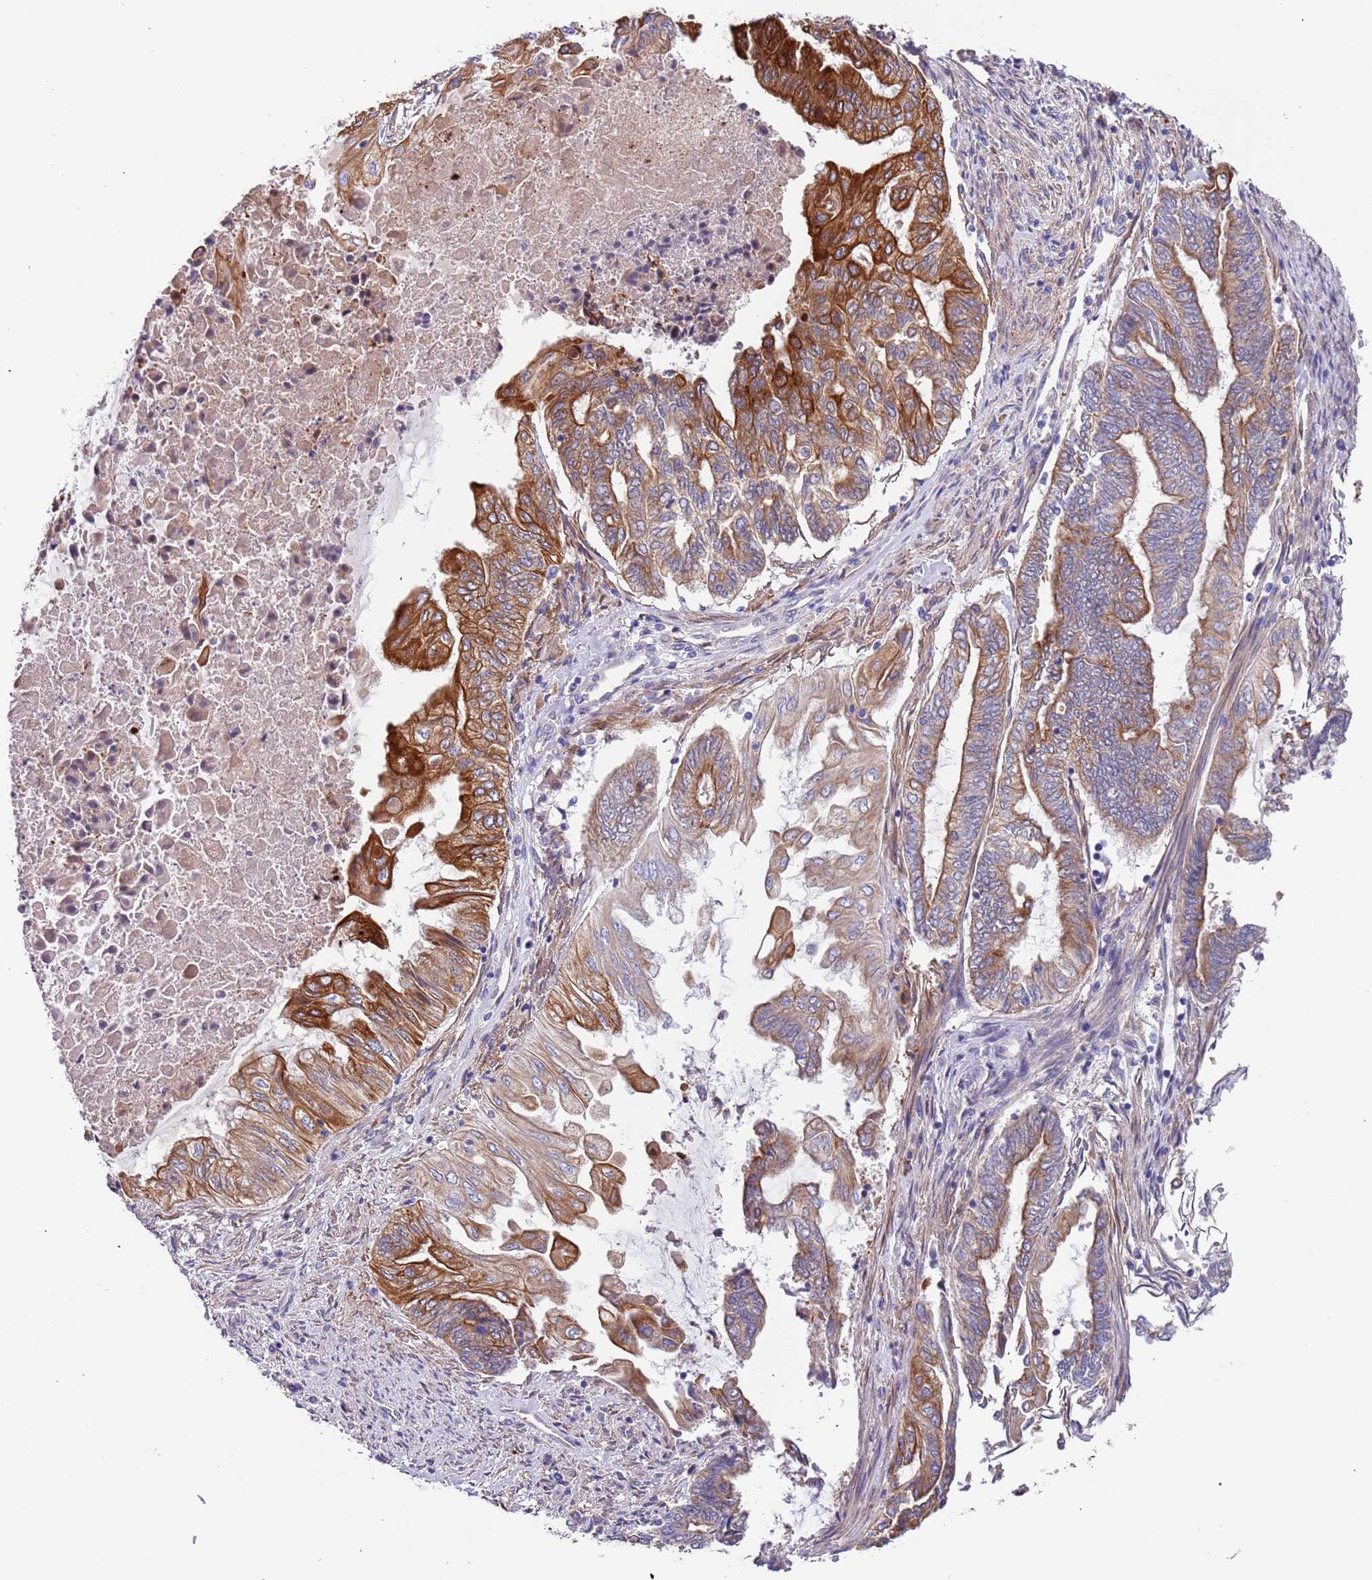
{"staining": {"intensity": "strong", "quantity": "25%-75%", "location": "cytoplasmic/membranous"}, "tissue": "endometrial cancer", "cell_type": "Tumor cells", "image_type": "cancer", "snomed": [{"axis": "morphology", "description": "Adenocarcinoma, NOS"}, {"axis": "topography", "description": "Uterus"}, {"axis": "topography", "description": "Endometrium"}], "caption": "This photomicrograph reveals immunohistochemistry (IHC) staining of human adenocarcinoma (endometrial), with high strong cytoplasmic/membranous staining in approximately 25%-75% of tumor cells.", "gene": "LAMB4", "patient": {"sex": "female", "age": 70}}